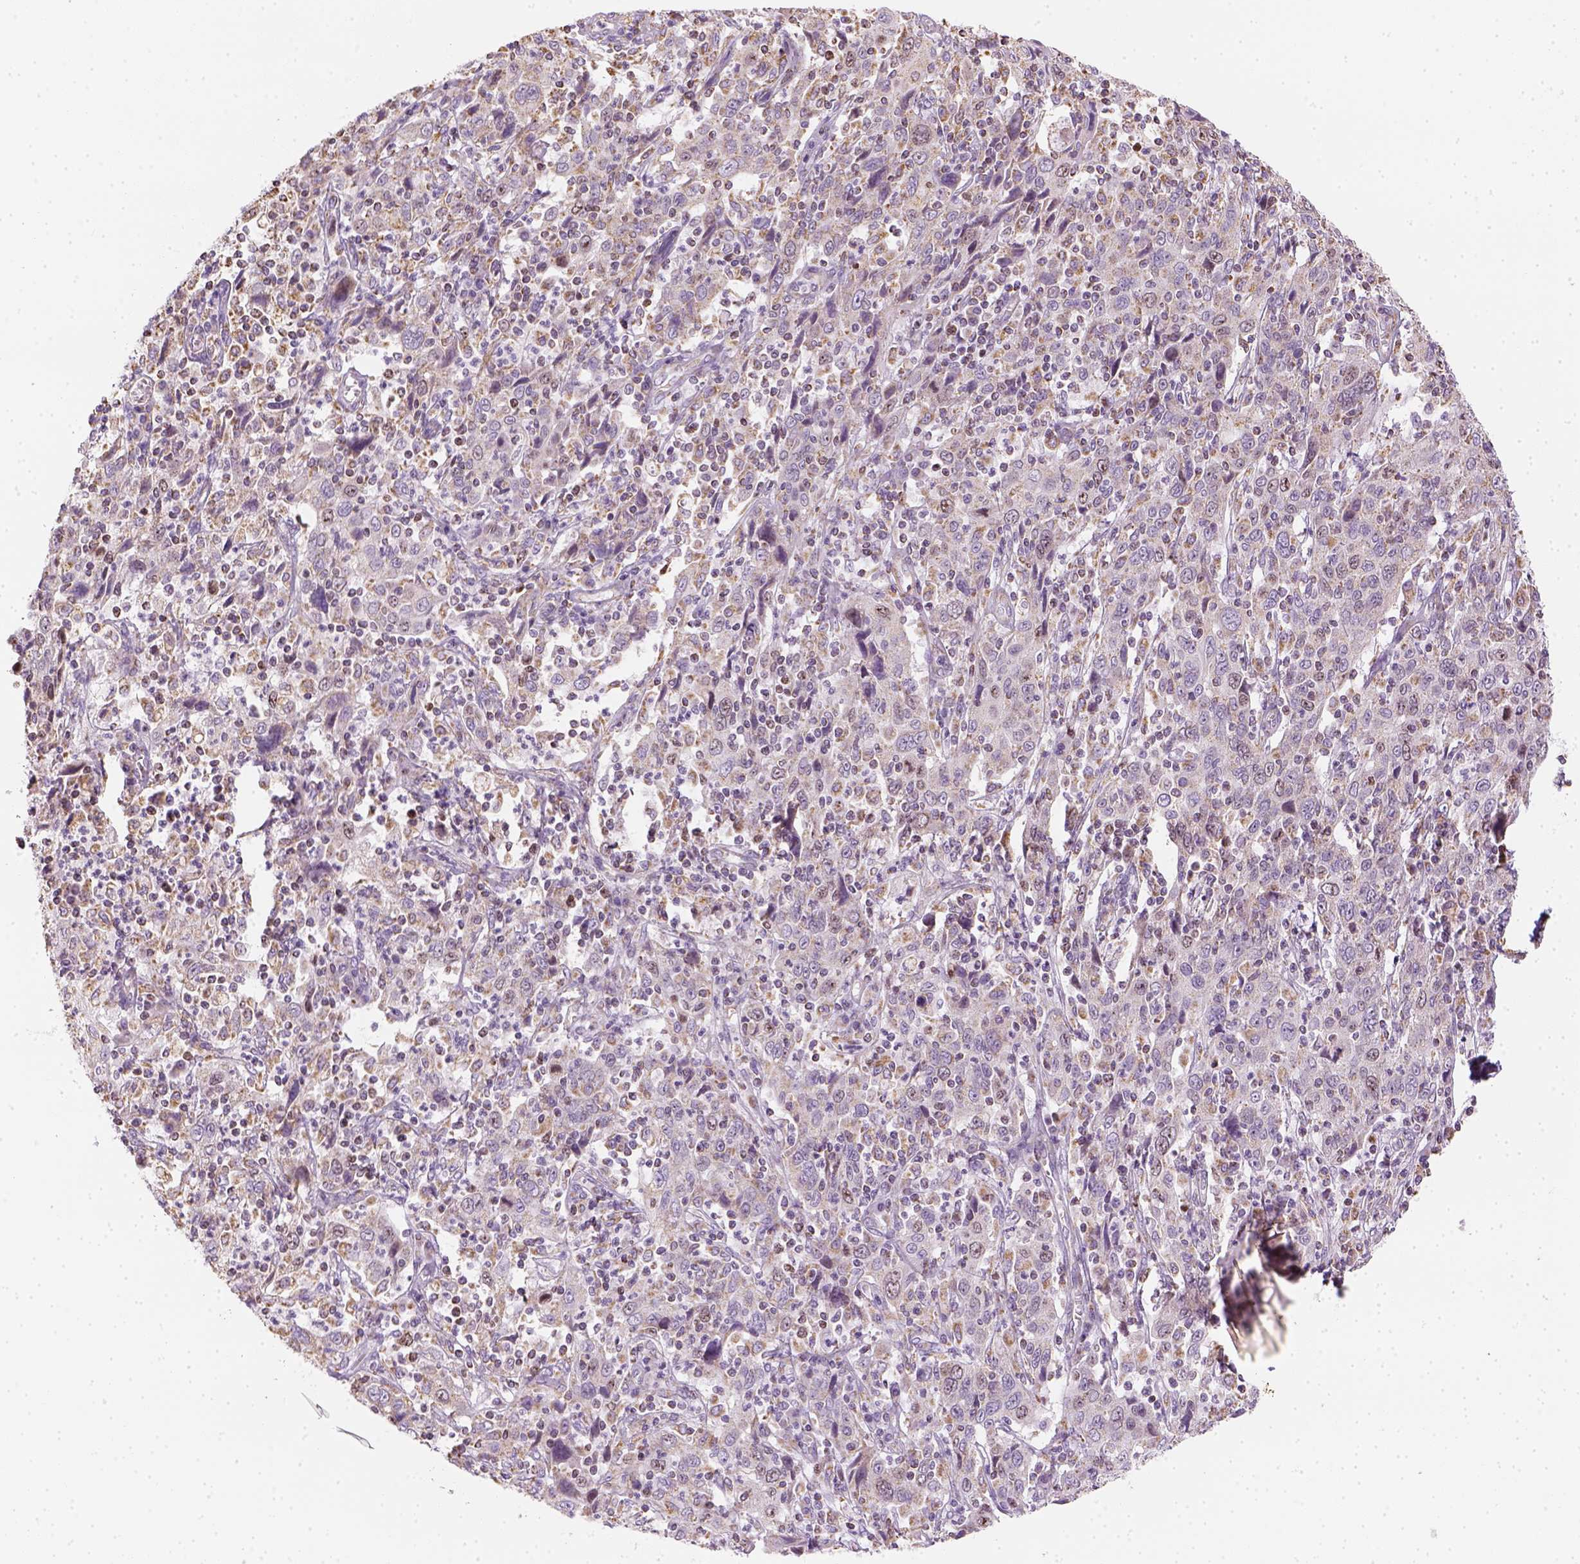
{"staining": {"intensity": "weak", "quantity": ">75%", "location": "cytoplasmic/membranous"}, "tissue": "cervical cancer", "cell_type": "Tumor cells", "image_type": "cancer", "snomed": [{"axis": "morphology", "description": "Squamous cell carcinoma, NOS"}, {"axis": "topography", "description": "Cervix"}], "caption": "Protein analysis of cervical cancer (squamous cell carcinoma) tissue reveals weak cytoplasmic/membranous expression in approximately >75% of tumor cells.", "gene": "LCA5", "patient": {"sex": "female", "age": 46}}